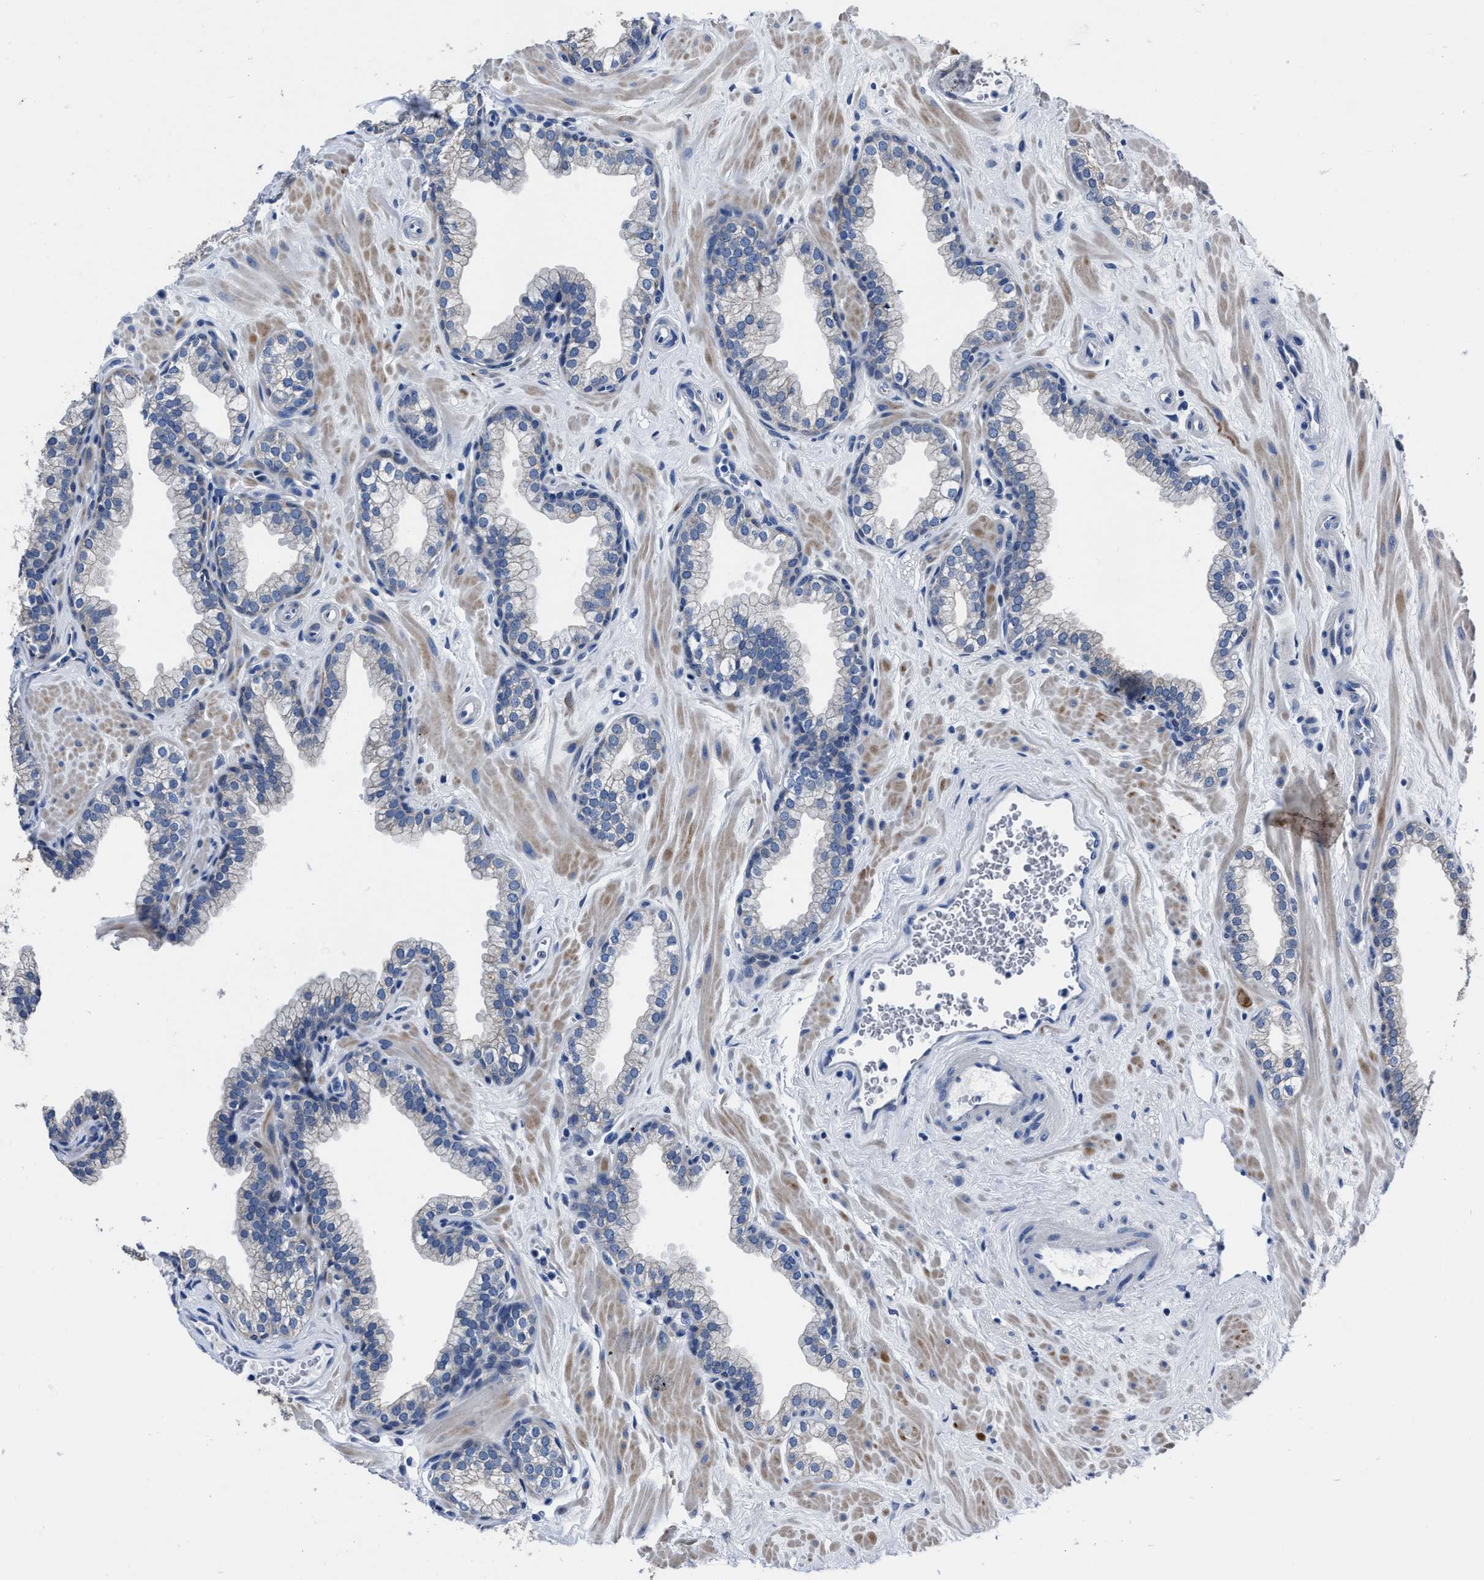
{"staining": {"intensity": "negative", "quantity": "none", "location": "none"}, "tissue": "prostate", "cell_type": "Glandular cells", "image_type": "normal", "snomed": [{"axis": "morphology", "description": "Normal tissue, NOS"}, {"axis": "morphology", "description": "Urothelial carcinoma, Low grade"}, {"axis": "topography", "description": "Urinary bladder"}, {"axis": "topography", "description": "Prostate"}], "caption": "Image shows no protein expression in glandular cells of benign prostate. (Stains: DAB immunohistochemistry with hematoxylin counter stain, Microscopy: brightfield microscopy at high magnification).", "gene": "MOV10L1", "patient": {"sex": "male", "age": 60}}